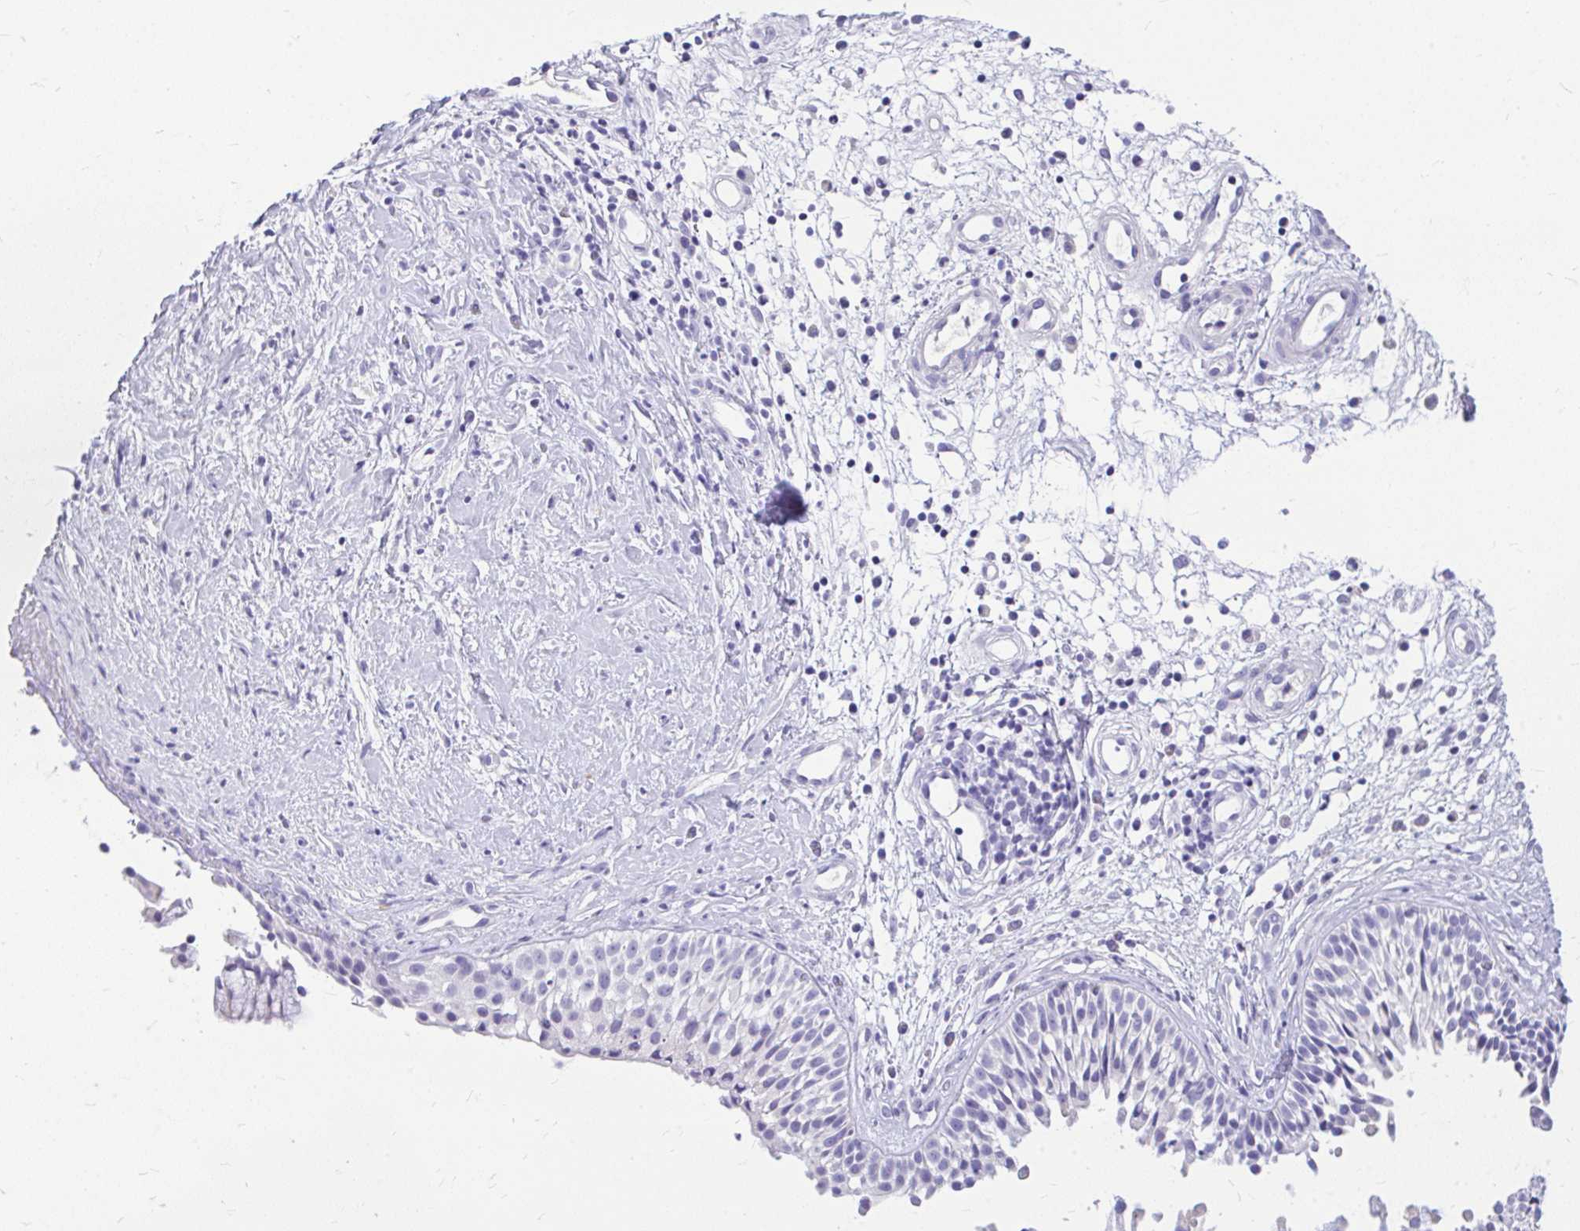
{"staining": {"intensity": "negative", "quantity": "none", "location": "none"}, "tissue": "nasopharynx", "cell_type": "Respiratory epithelial cells", "image_type": "normal", "snomed": [{"axis": "morphology", "description": "Normal tissue, NOS"}, {"axis": "topography", "description": "Nasopharynx"}], "caption": "DAB immunohistochemical staining of unremarkable human nasopharynx shows no significant staining in respiratory epithelial cells. The staining is performed using DAB brown chromogen with nuclei counter-stained in using hematoxylin.", "gene": "MAP1LC3A", "patient": {"sex": "male", "age": 56}}